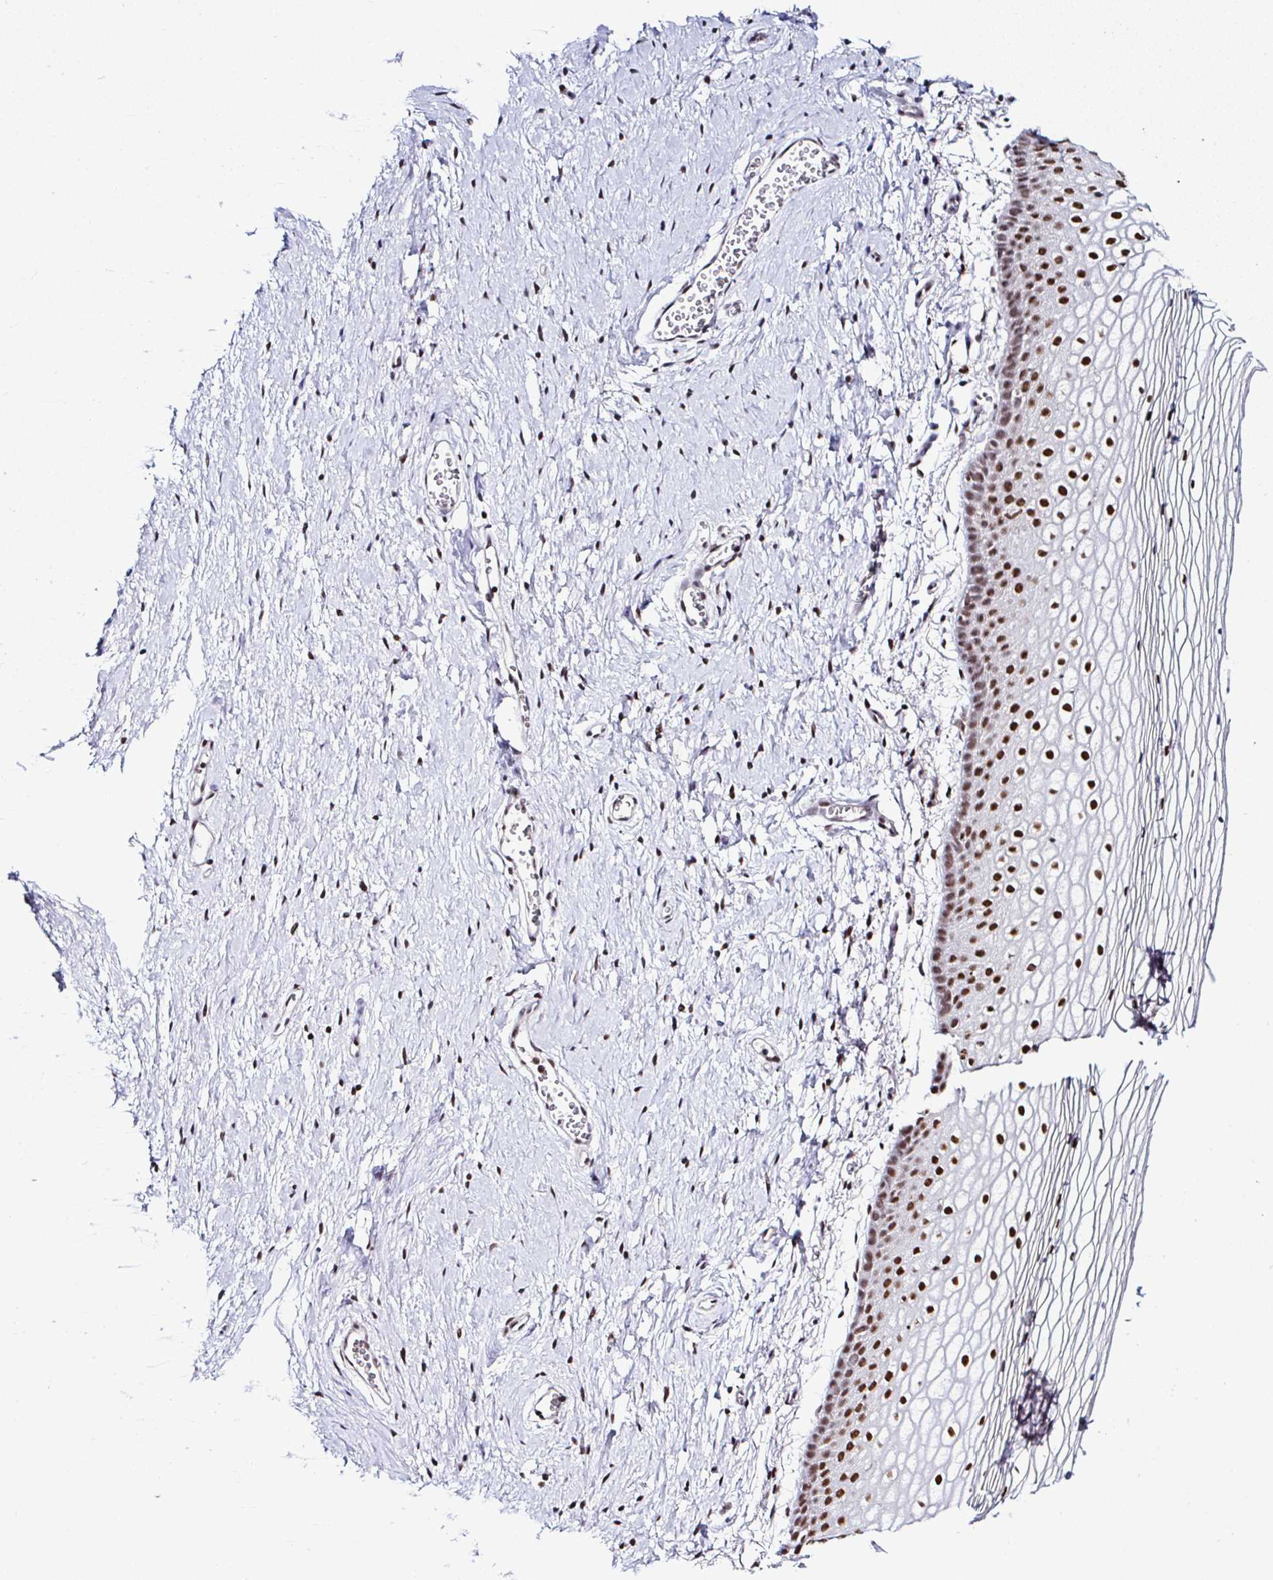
{"staining": {"intensity": "strong", "quantity": ">75%", "location": "nuclear"}, "tissue": "vagina", "cell_type": "Squamous epithelial cells", "image_type": "normal", "snomed": [{"axis": "morphology", "description": "Normal tissue, NOS"}, {"axis": "topography", "description": "Vagina"}], "caption": "The micrograph reveals immunohistochemical staining of benign vagina. There is strong nuclear positivity is seen in approximately >75% of squamous epithelial cells.", "gene": "DR1", "patient": {"sex": "female", "age": 56}}